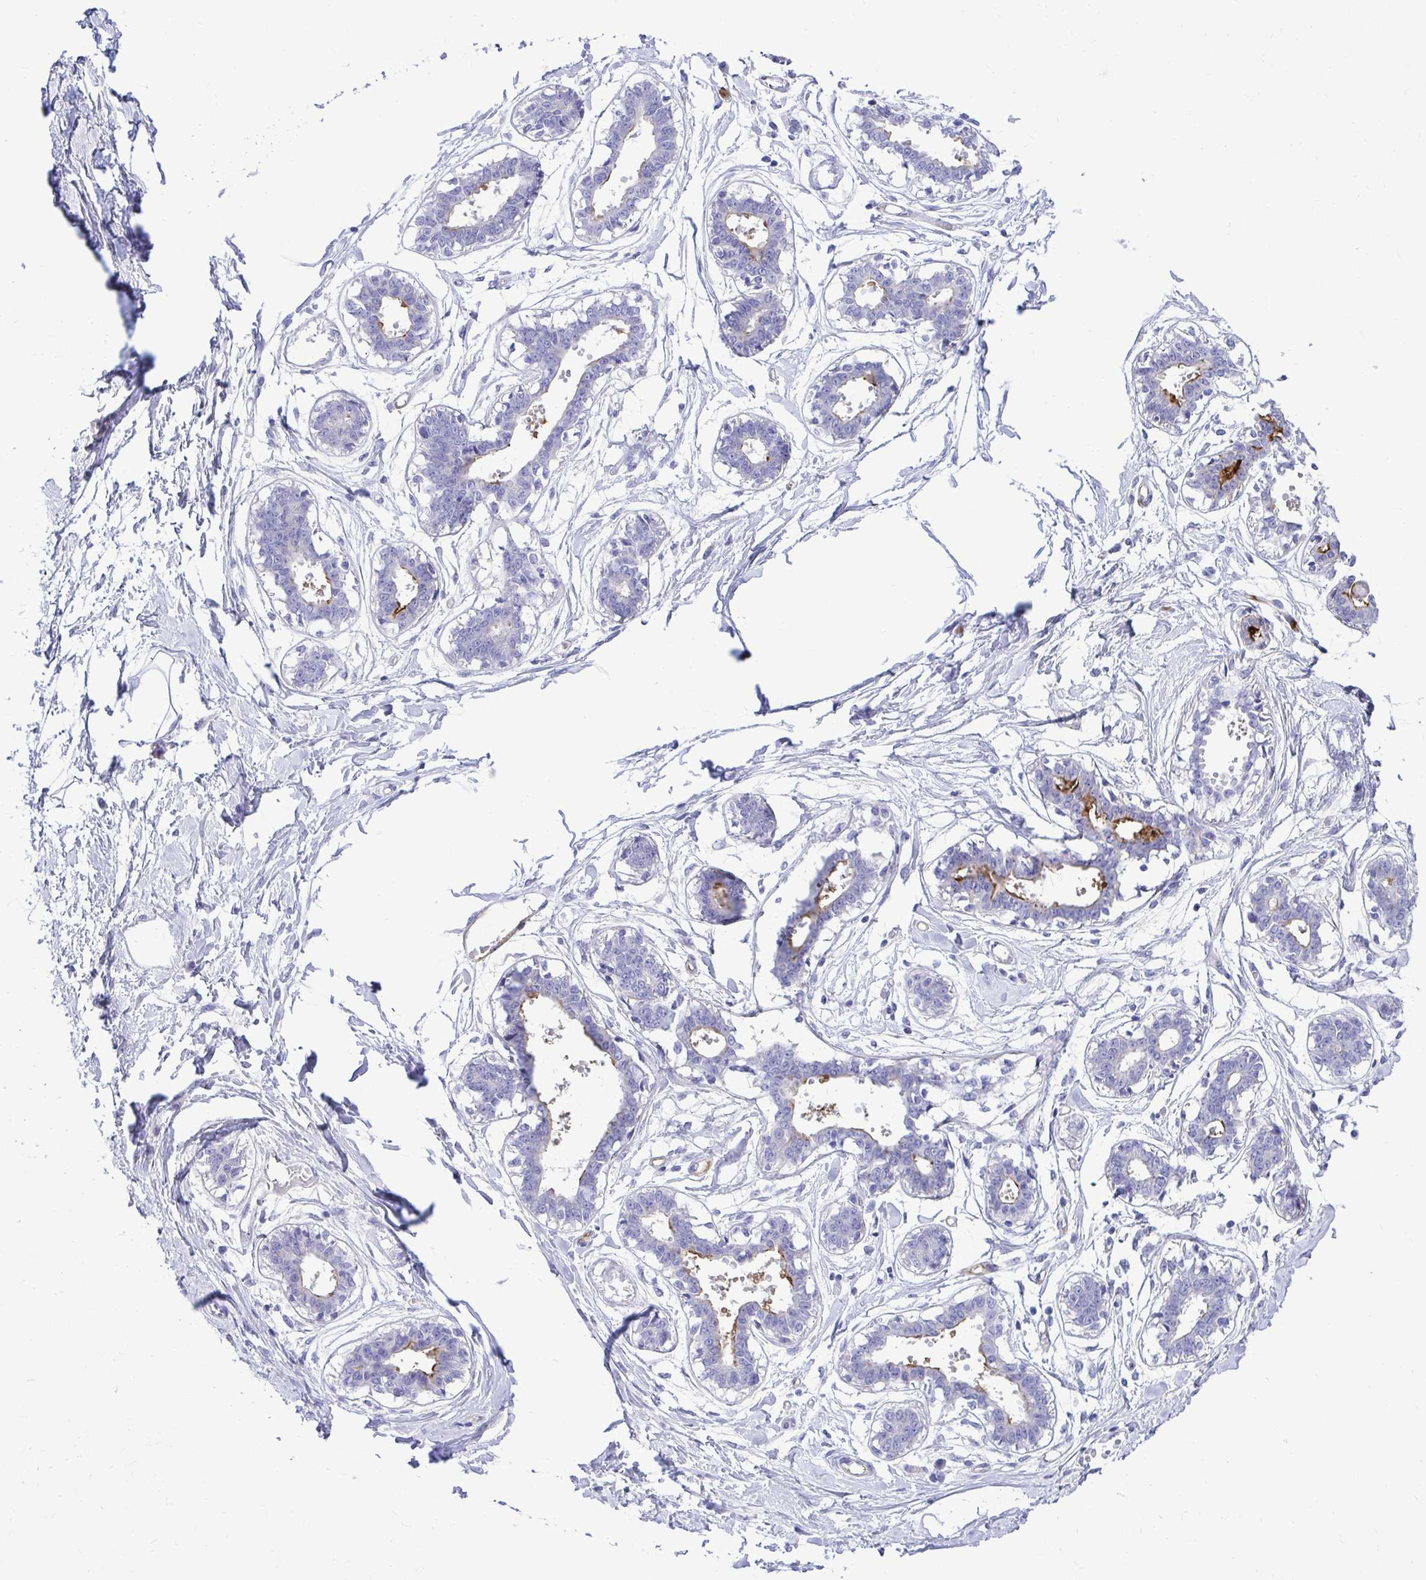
{"staining": {"intensity": "negative", "quantity": "none", "location": "none"}, "tissue": "breast", "cell_type": "Adipocytes", "image_type": "normal", "snomed": [{"axis": "morphology", "description": "Normal tissue, NOS"}, {"axis": "topography", "description": "Breast"}], "caption": "The photomicrograph demonstrates no staining of adipocytes in normal breast. Nuclei are stained in blue.", "gene": "ABCG2", "patient": {"sex": "female", "age": 45}}